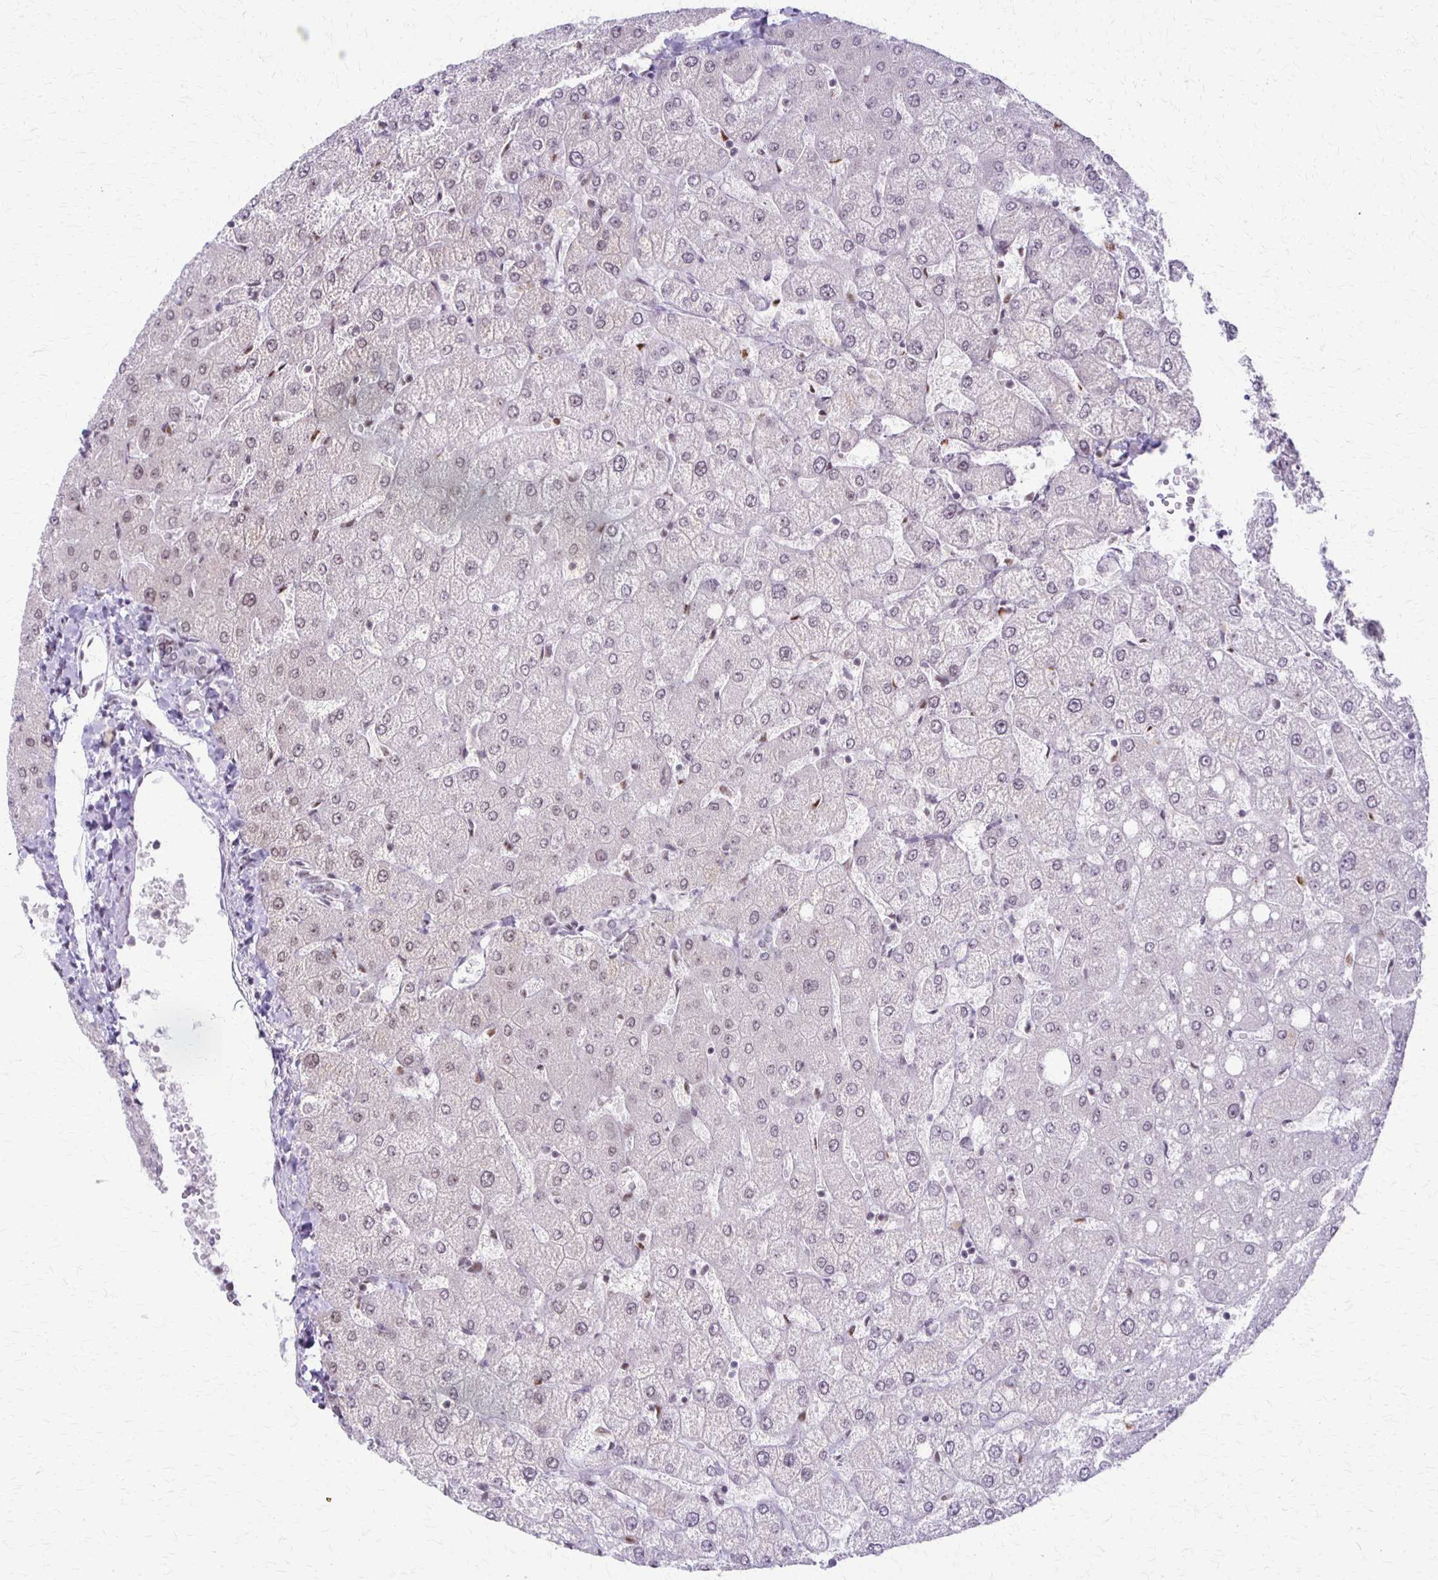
{"staining": {"intensity": "negative", "quantity": "none", "location": "none"}, "tissue": "liver", "cell_type": "Cholangiocytes", "image_type": "normal", "snomed": [{"axis": "morphology", "description": "Normal tissue, NOS"}, {"axis": "topography", "description": "Liver"}], "caption": "Cholangiocytes are negative for brown protein staining in benign liver. Brightfield microscopy of immunohistochemistry (IHC) stained with DAB (3,3'-diaminobenzidine) (brown) and hematoxylin (blue), captured at high magnification.", "gene": "XRCC6", "patient": {"sex": "female", "age": 54}}